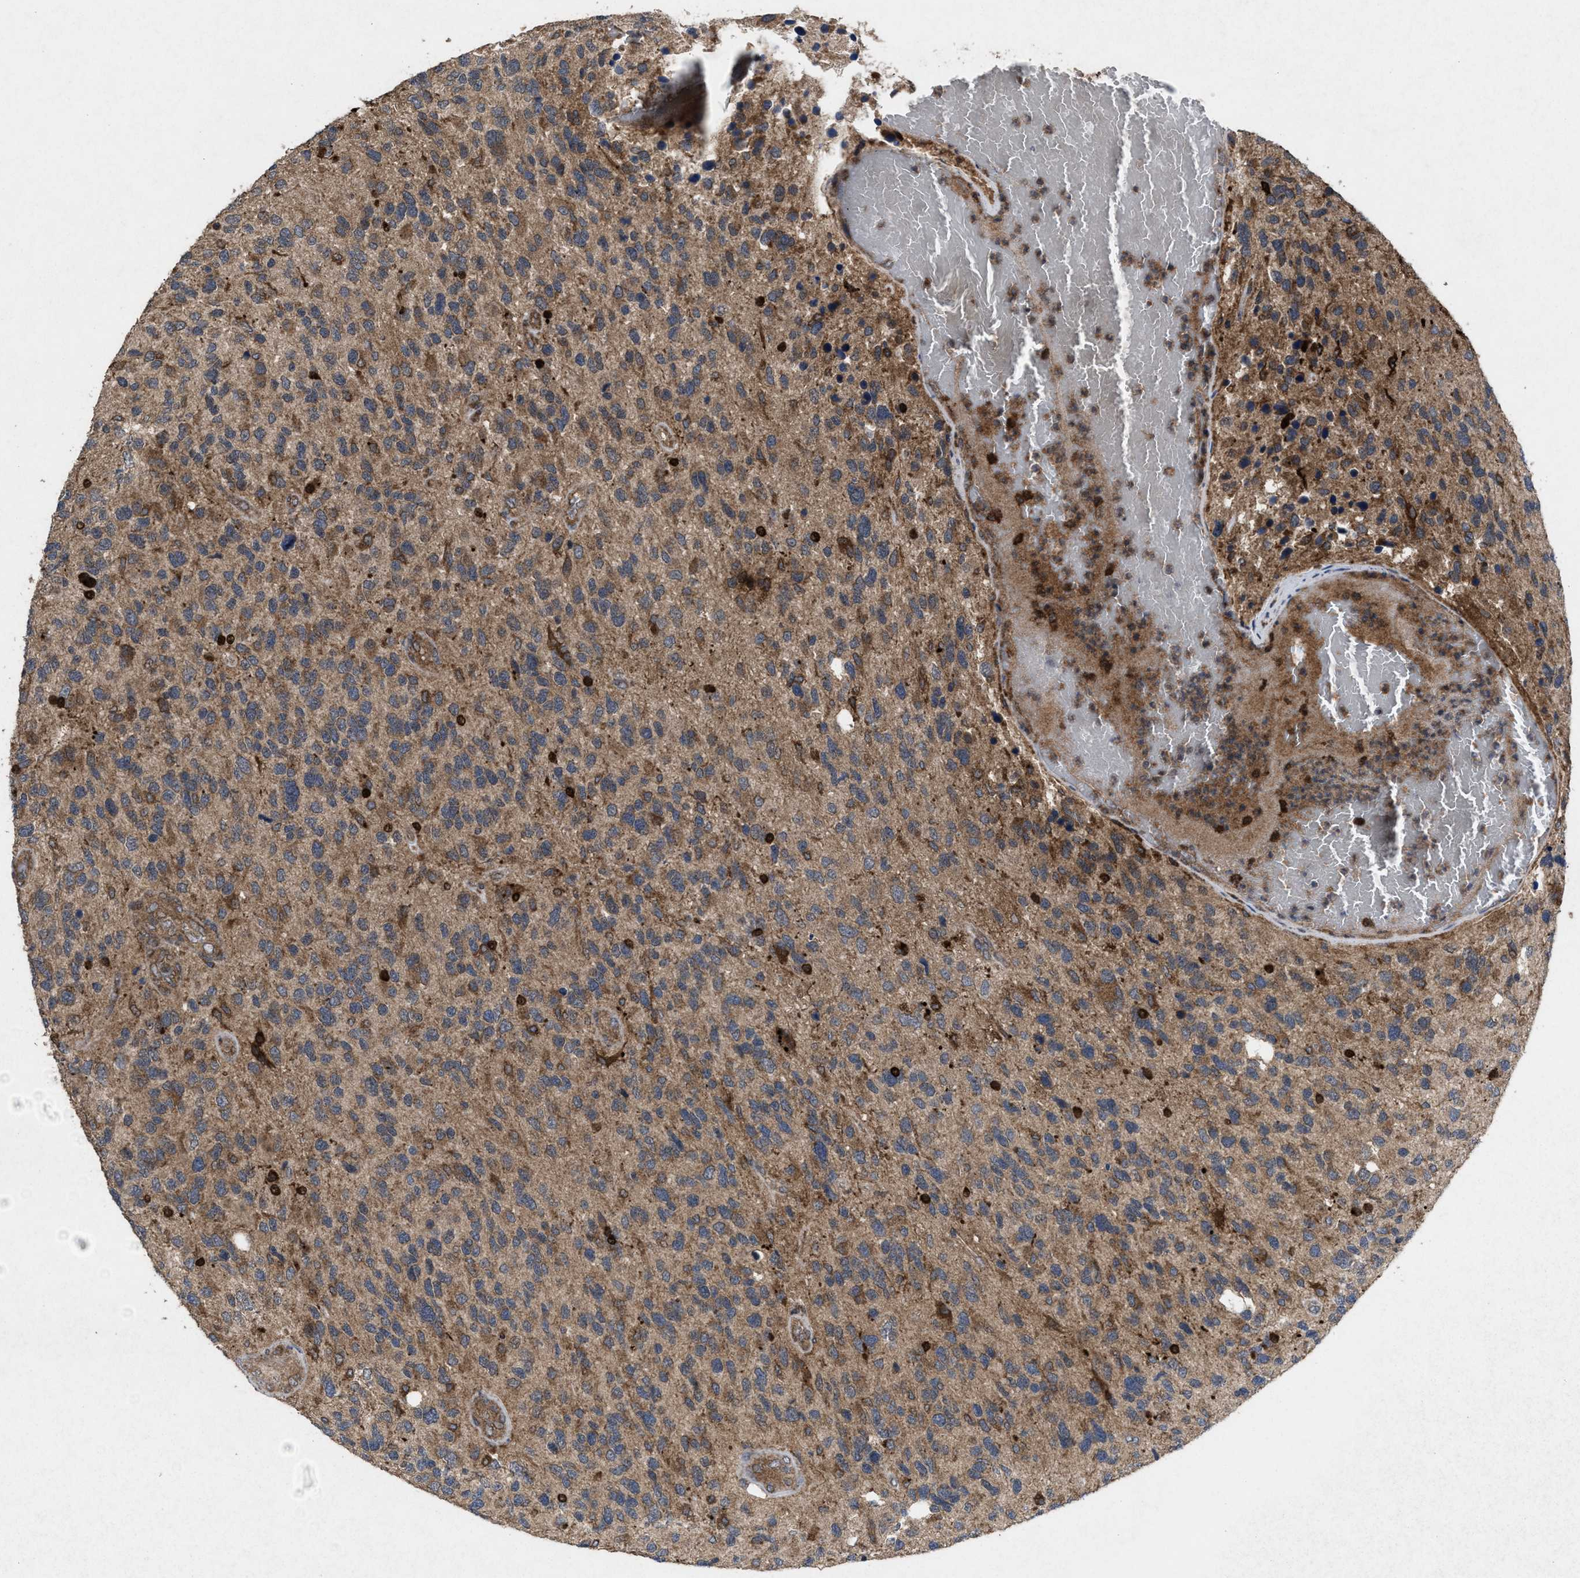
{"staining": {"intensity": "moderate", "quantity": ">75%", "location": "cytoplasmic/membranous"}, "tissue": "glioma", "cell_type": "Tumor cells", "image_type": "cancer", "snomed": [{"axis": "morphology", "description": "Glioma, malignant, High grade"}, {"axis": "topography", "description": "Brain"}], "caption": "Brown immunohistochemical staining in glioma reveals moderate cytoplasmic/membranous positivity in about >75% of tumor cells.", "gene": "MSI2", "patient": {"sex": "female", "age": 58}}